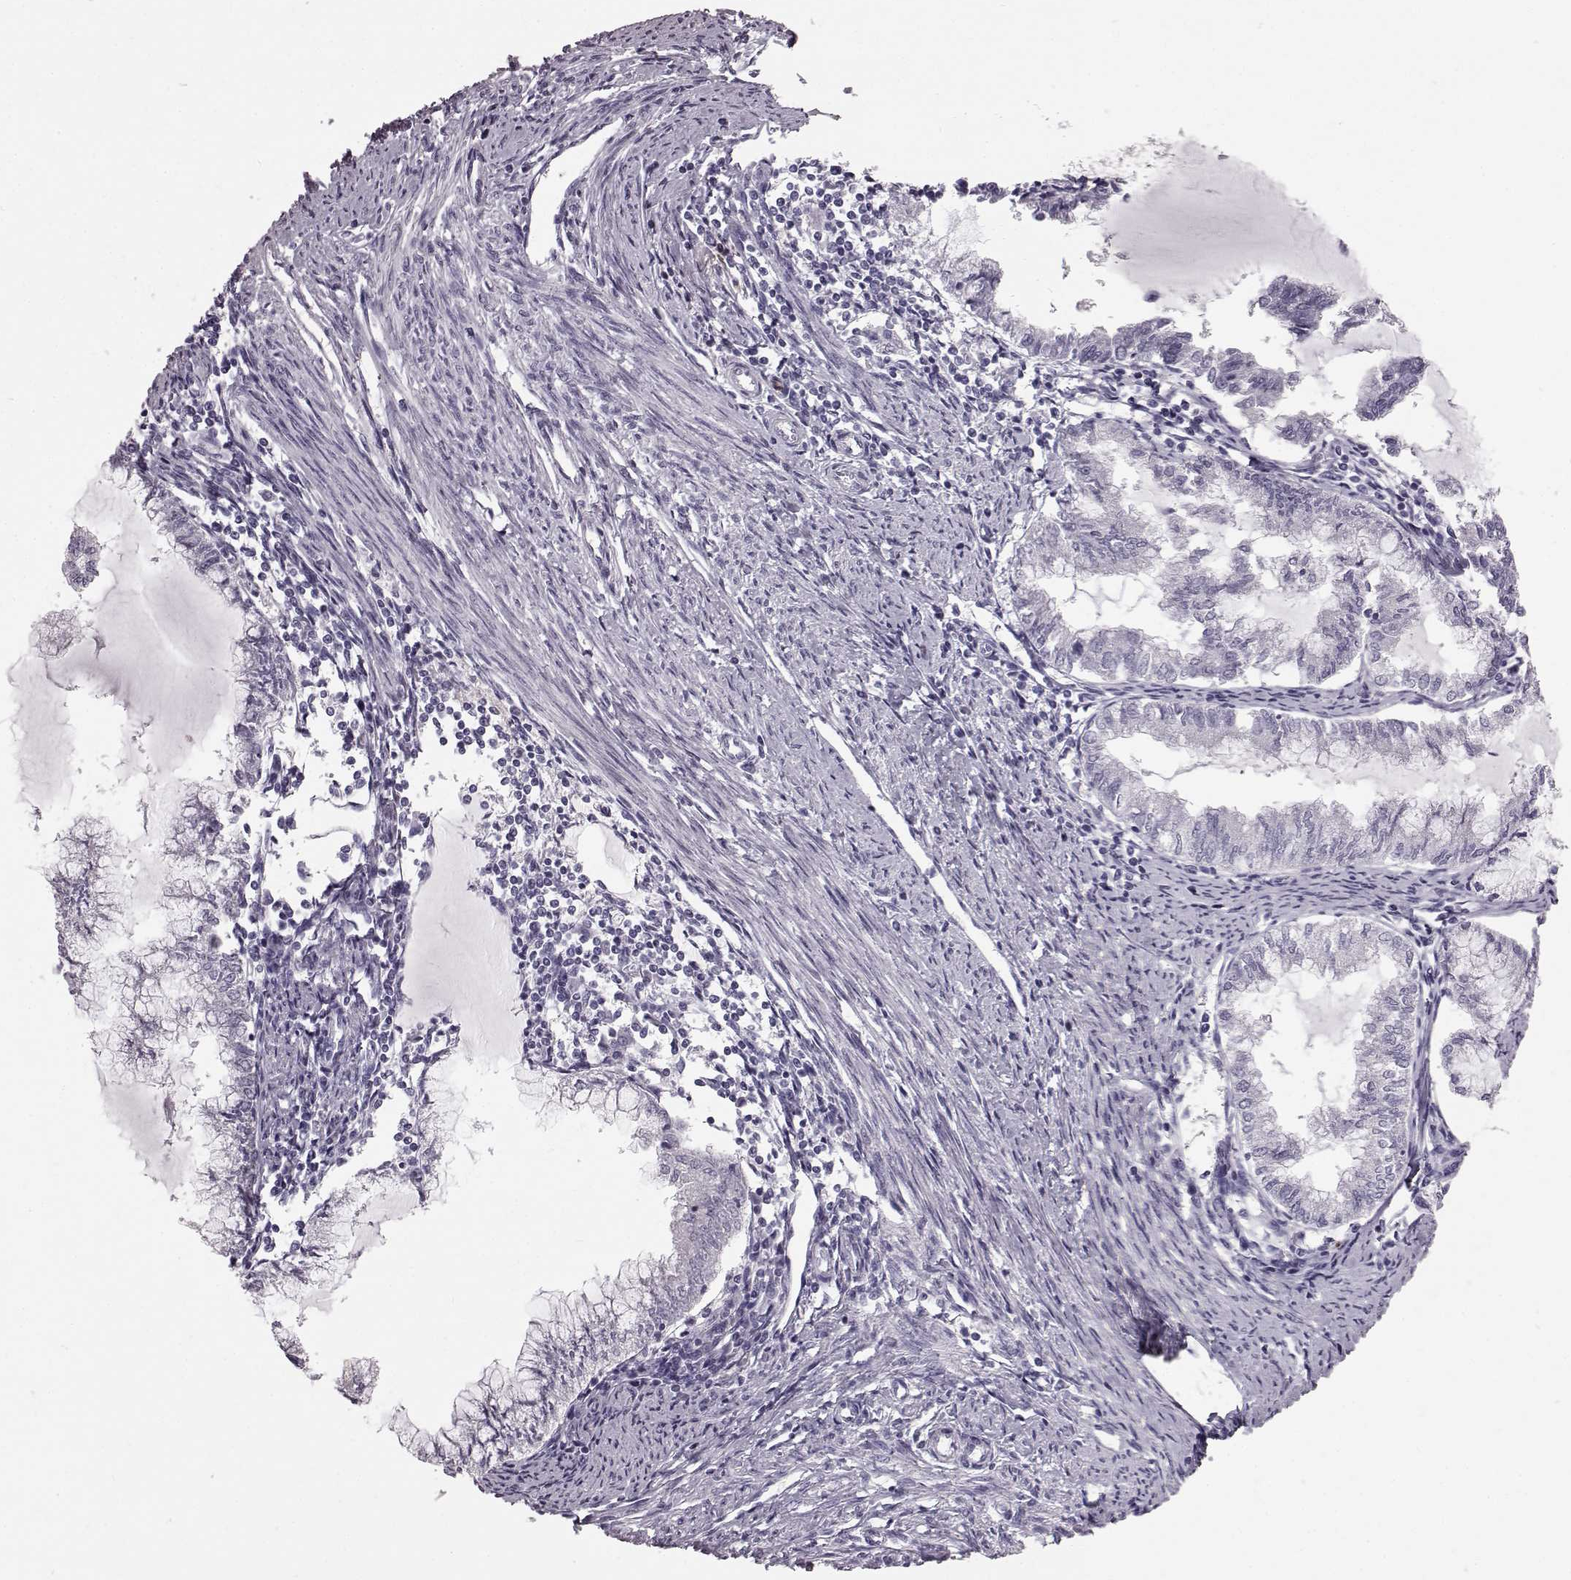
{"staining": {"intensity": "negative", "quantity": "none", "location": "none"}, "tissue": "endometrial cancer", "cell_type": "Tumor cells", "image_type": "cancer", "snomed": [{"axis": "morphology", "description": "Adenocarcinoma, NOS"}, {"axis": "topography", "description": "Endometrium"}], "caption": "Endometrial cancer was stained to show a protein in brown. There is no significant positivity in tumor cells.", "gene": "FUT4", "patient": {"sex": "female", "age": 79}}